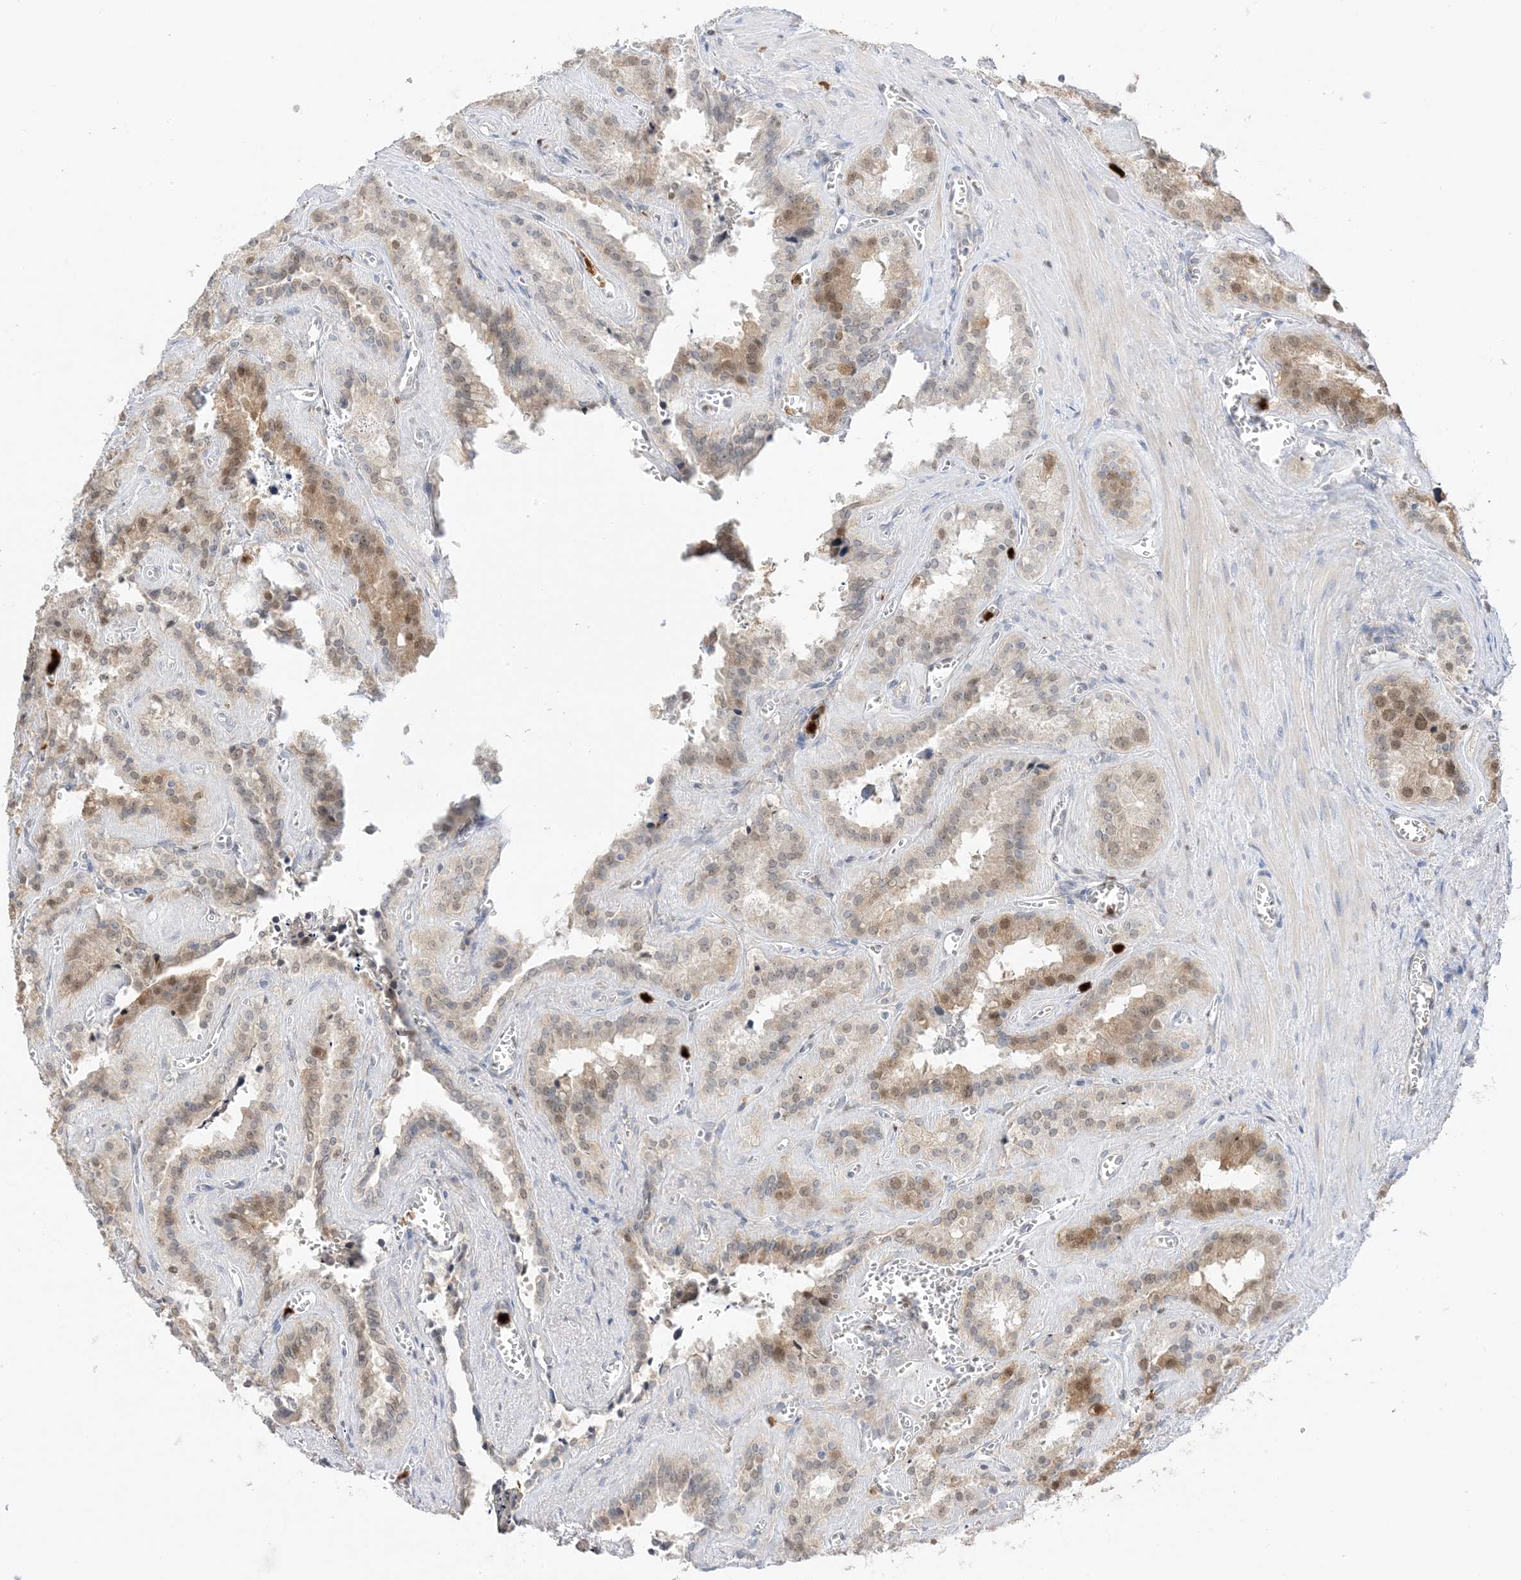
{"staining": {"intensity": "moderate", "quantity": "25%-75%", "location": "cytoplasmic/membranous,nuclear"}, "tissue": "seminal vesicle", "cell_type": "Glandular cells", "image_type": "normal", "snomed": [{"axis": "morphology", "description": "Normal tissue, NOS"}, {"axis": "topography", "description": "Prostate"}, {"axis": "topography", "description": "Seminal veicle"}], "caption": "This photomicrograph reveals immunohistochemistry staining of normal seminal vesicle, with medium moderate cytoplasmic/membranous,nuclear positivity in approximately 25%-75% of glandular cells.", "gene": "GCA", "patient": {"sex": "male", "age": 59}}